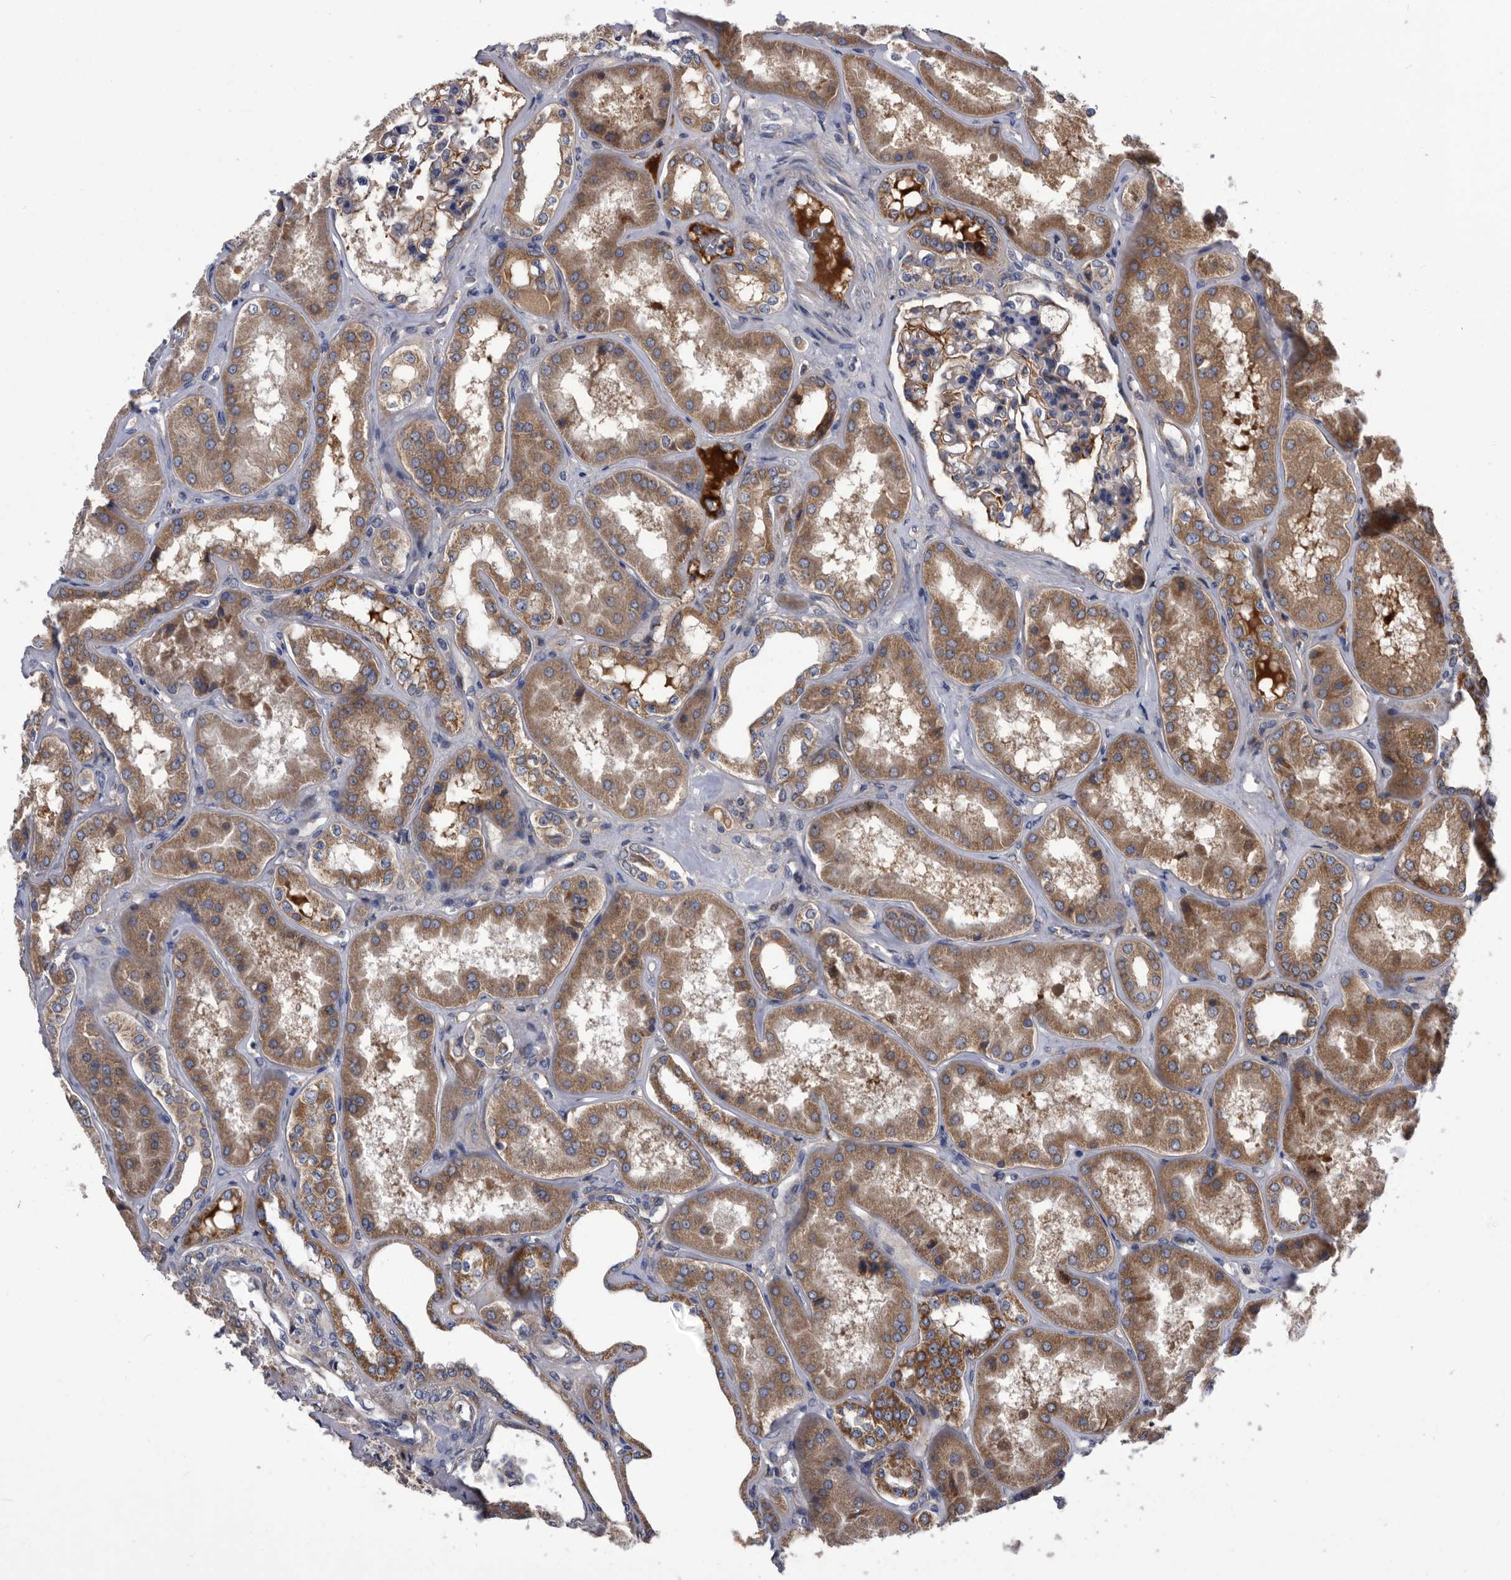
{"staining": {"intensity": "moderate", "quantity": "<25%", "location": "cytoplasmic/membranous"}, "tissue": "kidney", "cell_type": "Cells in glomeruli", "image_type": "normal", "snomed": [{"axis": "morphology", "description": "Normal tissue, NOS"}, {"axis": "topography", "description": "Kidney"}], "caption": "Moderate cytoplasmic/membranous protein positivity is appreciated in about <25% of cells in glomeruli in kidney. Immunohistochemistry (ihc) stains the protein of interest in brown and the nuclei are stained blue.", "gene": "DTNBP1", "patient": {"sex": "female", "age": 56}}